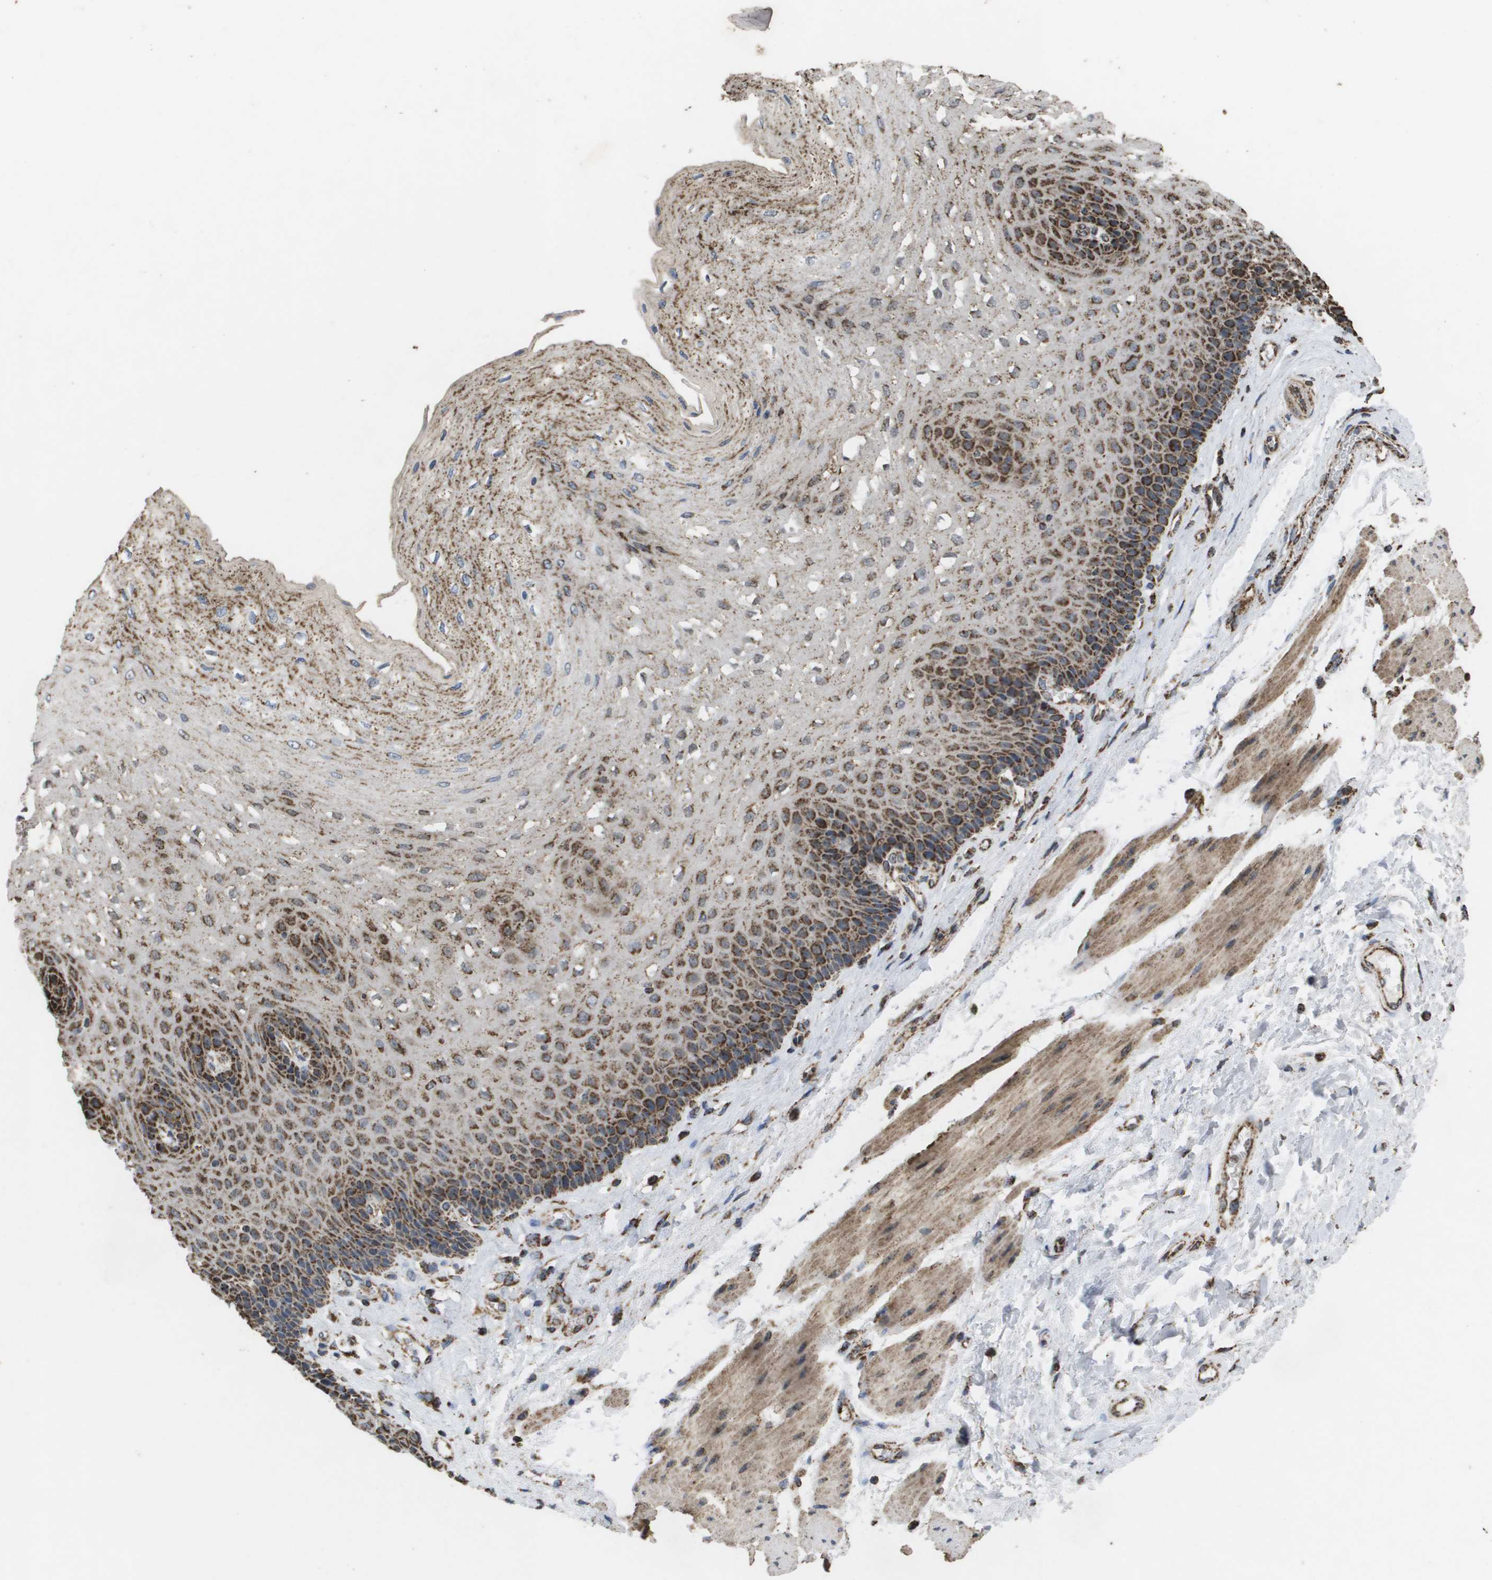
{"staining": {"intensity": "strong", "quantity": ">75%", "location": "cytoplasmic/membranous"}, "tissue": "esophagus", "cell_type": "Squamous epithelial cells", "image_type": "normal", "snomed": [{"axis": "morphology", "description": "Normal tissue, NOS"}, {"axis": "topography", "description": "Esophagus"}], "caption": "Human esophagus stained for a protein (brown) shows strong cytoplasmic/membranous positive staining in about >75% of squamous epithelial cells.", "gene": "HSPE1", "patient": {"sex": "female", "age": 72}}